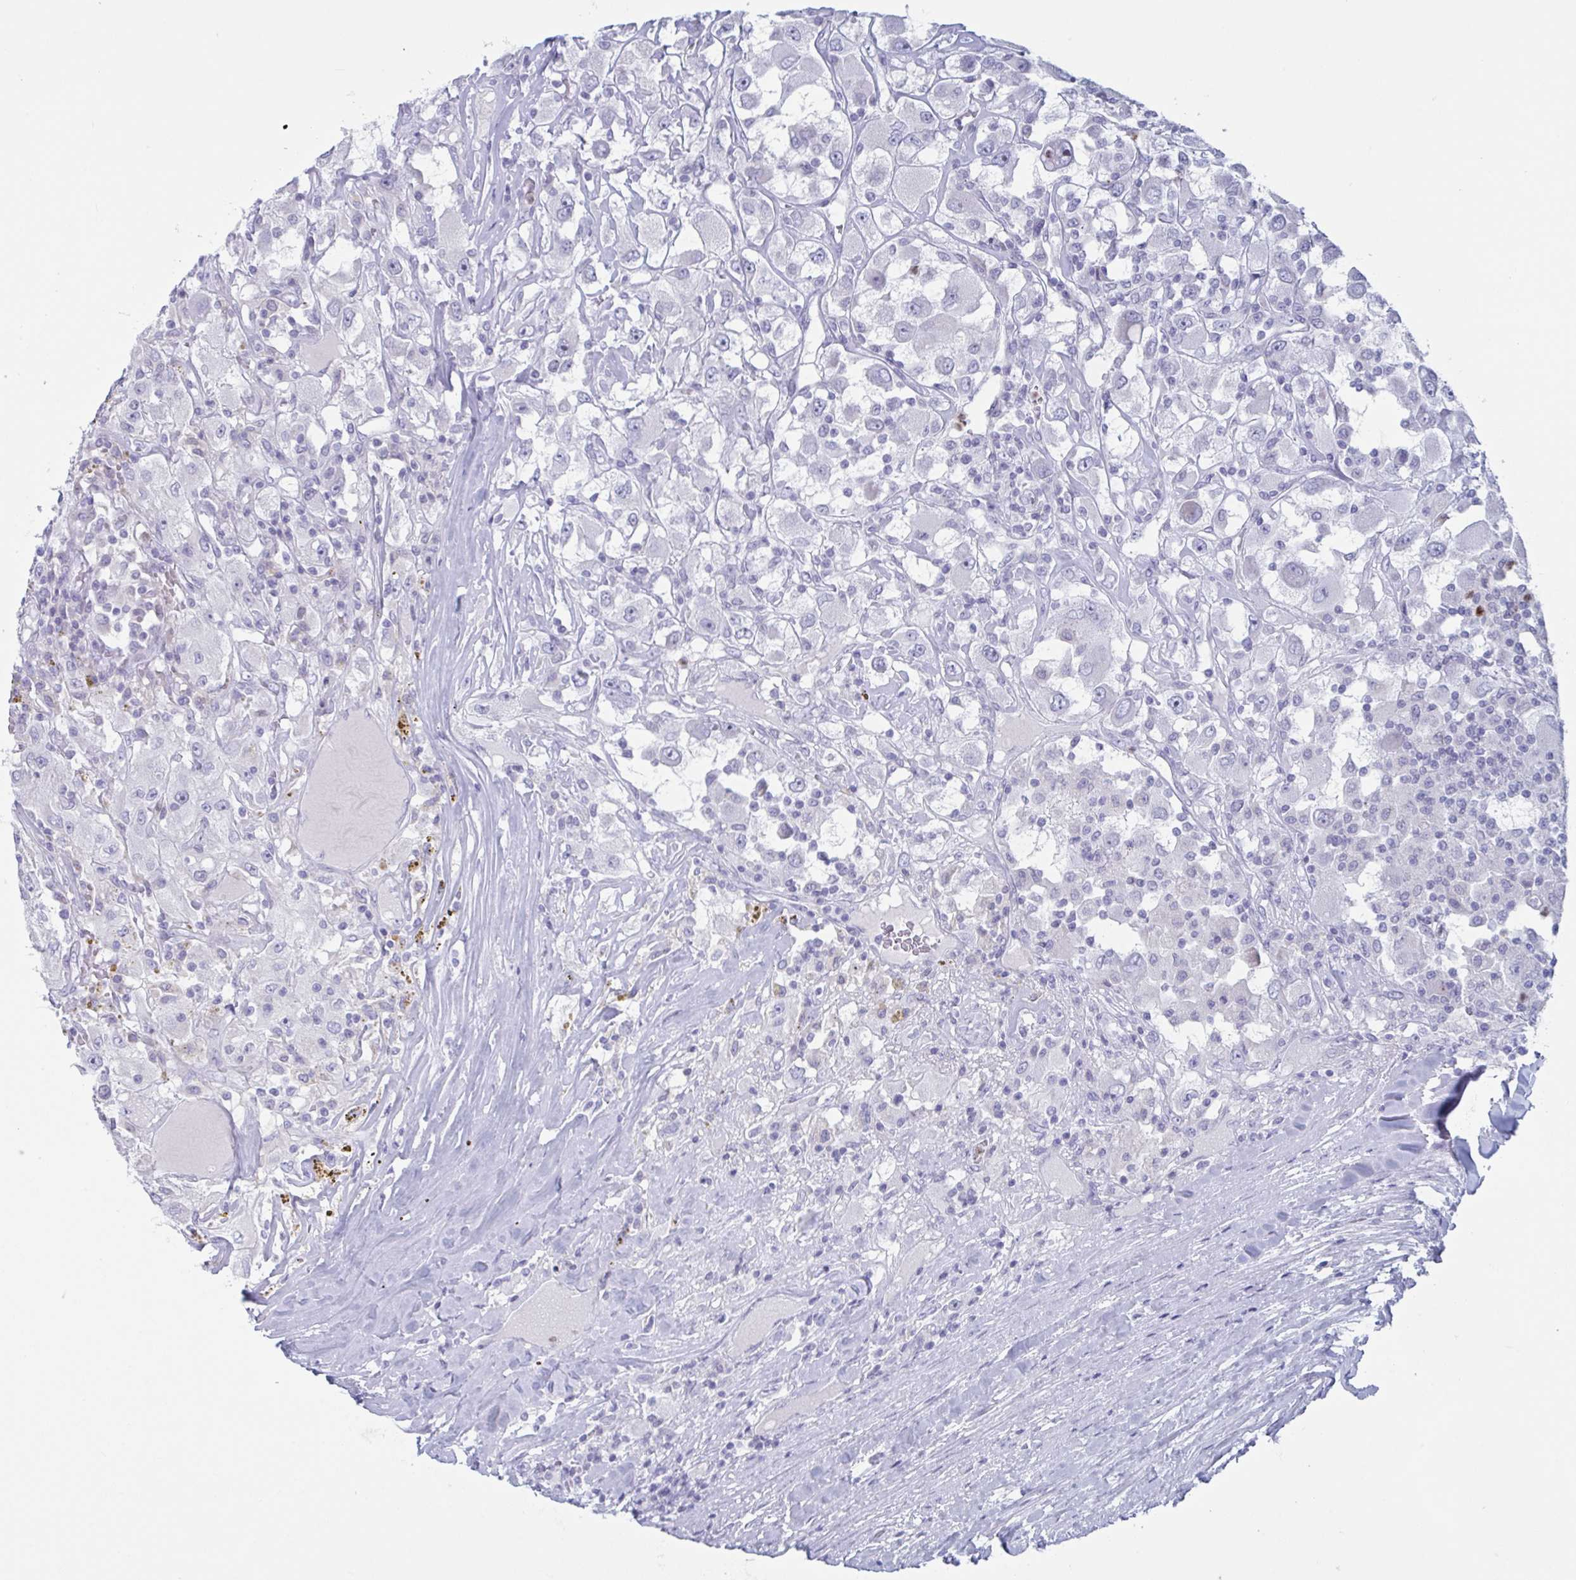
{"staining": {"intensity": "negative", "quantity": "none", "location": "none"}, "tissue": "renal cancer", "cell_type": "Tumor cells", "image_type": "cancer", "snomed": [{"axis": "morphology", "description": "Adenocarcinoma, NOS"}, {"axis": "topography", "description": "Kidney"}], "caption": "A photomicrograph of renal cancer stained for a protein displays no brown staining in tumor cells.", "gene": "CYP4F11", "patient": {"sex": "female", "age": 67}}